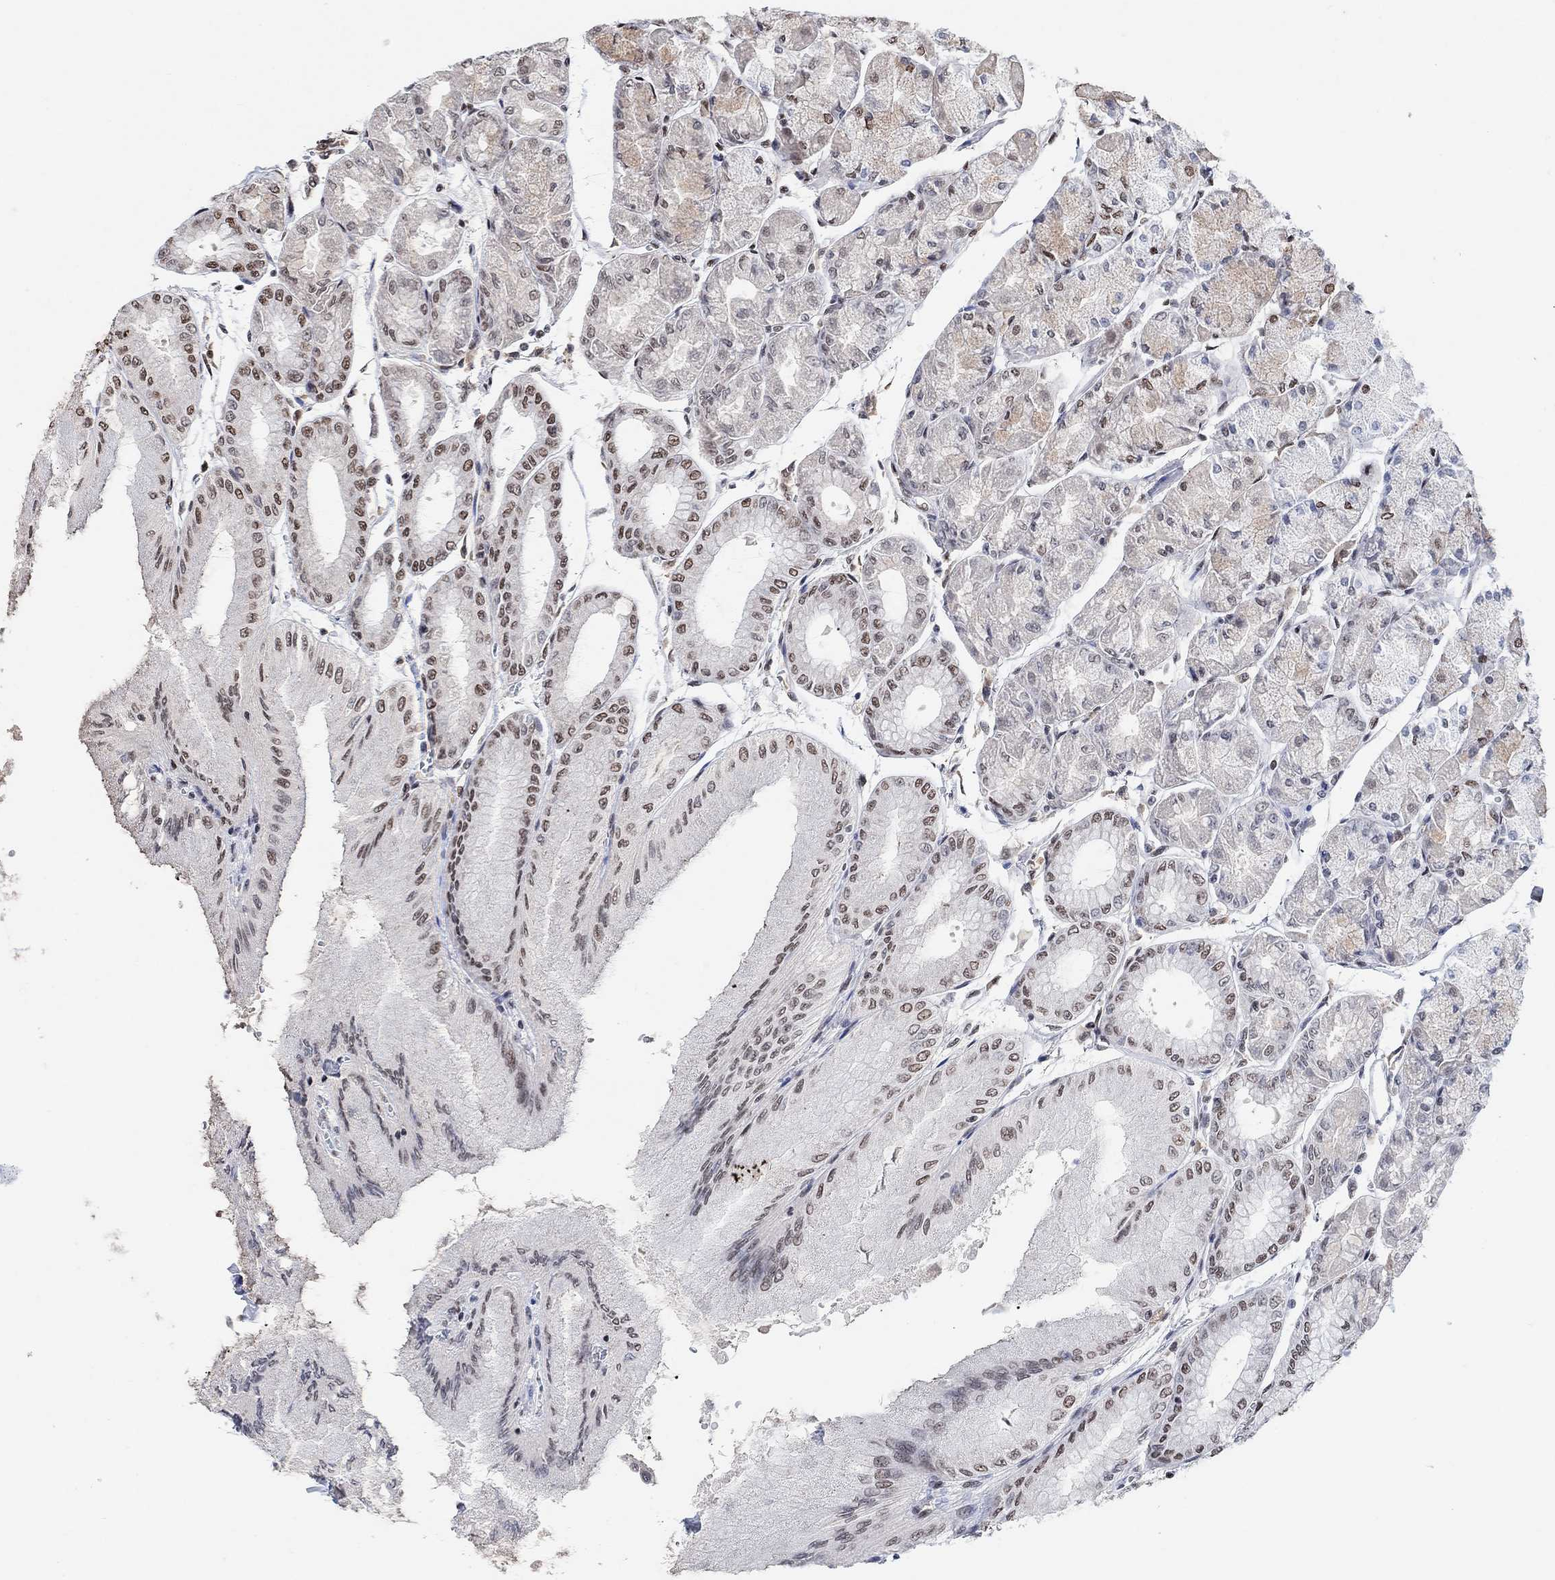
{"staining": {"intensity": "strong", "quantity": "25%-75%", "location": "nuclear"}, "tissue": "stomach", "cell_type": "Glandular cells", "image_type": "normal", "snomed": [{"axis": "morphology", "description": "Normal tissue, NOS"}, {"axis": "topography", "description": "Stomach, upper"}], "caption": "Strong nuclear expression is appreciated in approximately 25%-75% of glandular cells in unremarkable stomach.", "gene": "USP39", "patient": {"sex": "male", "age": 60}}